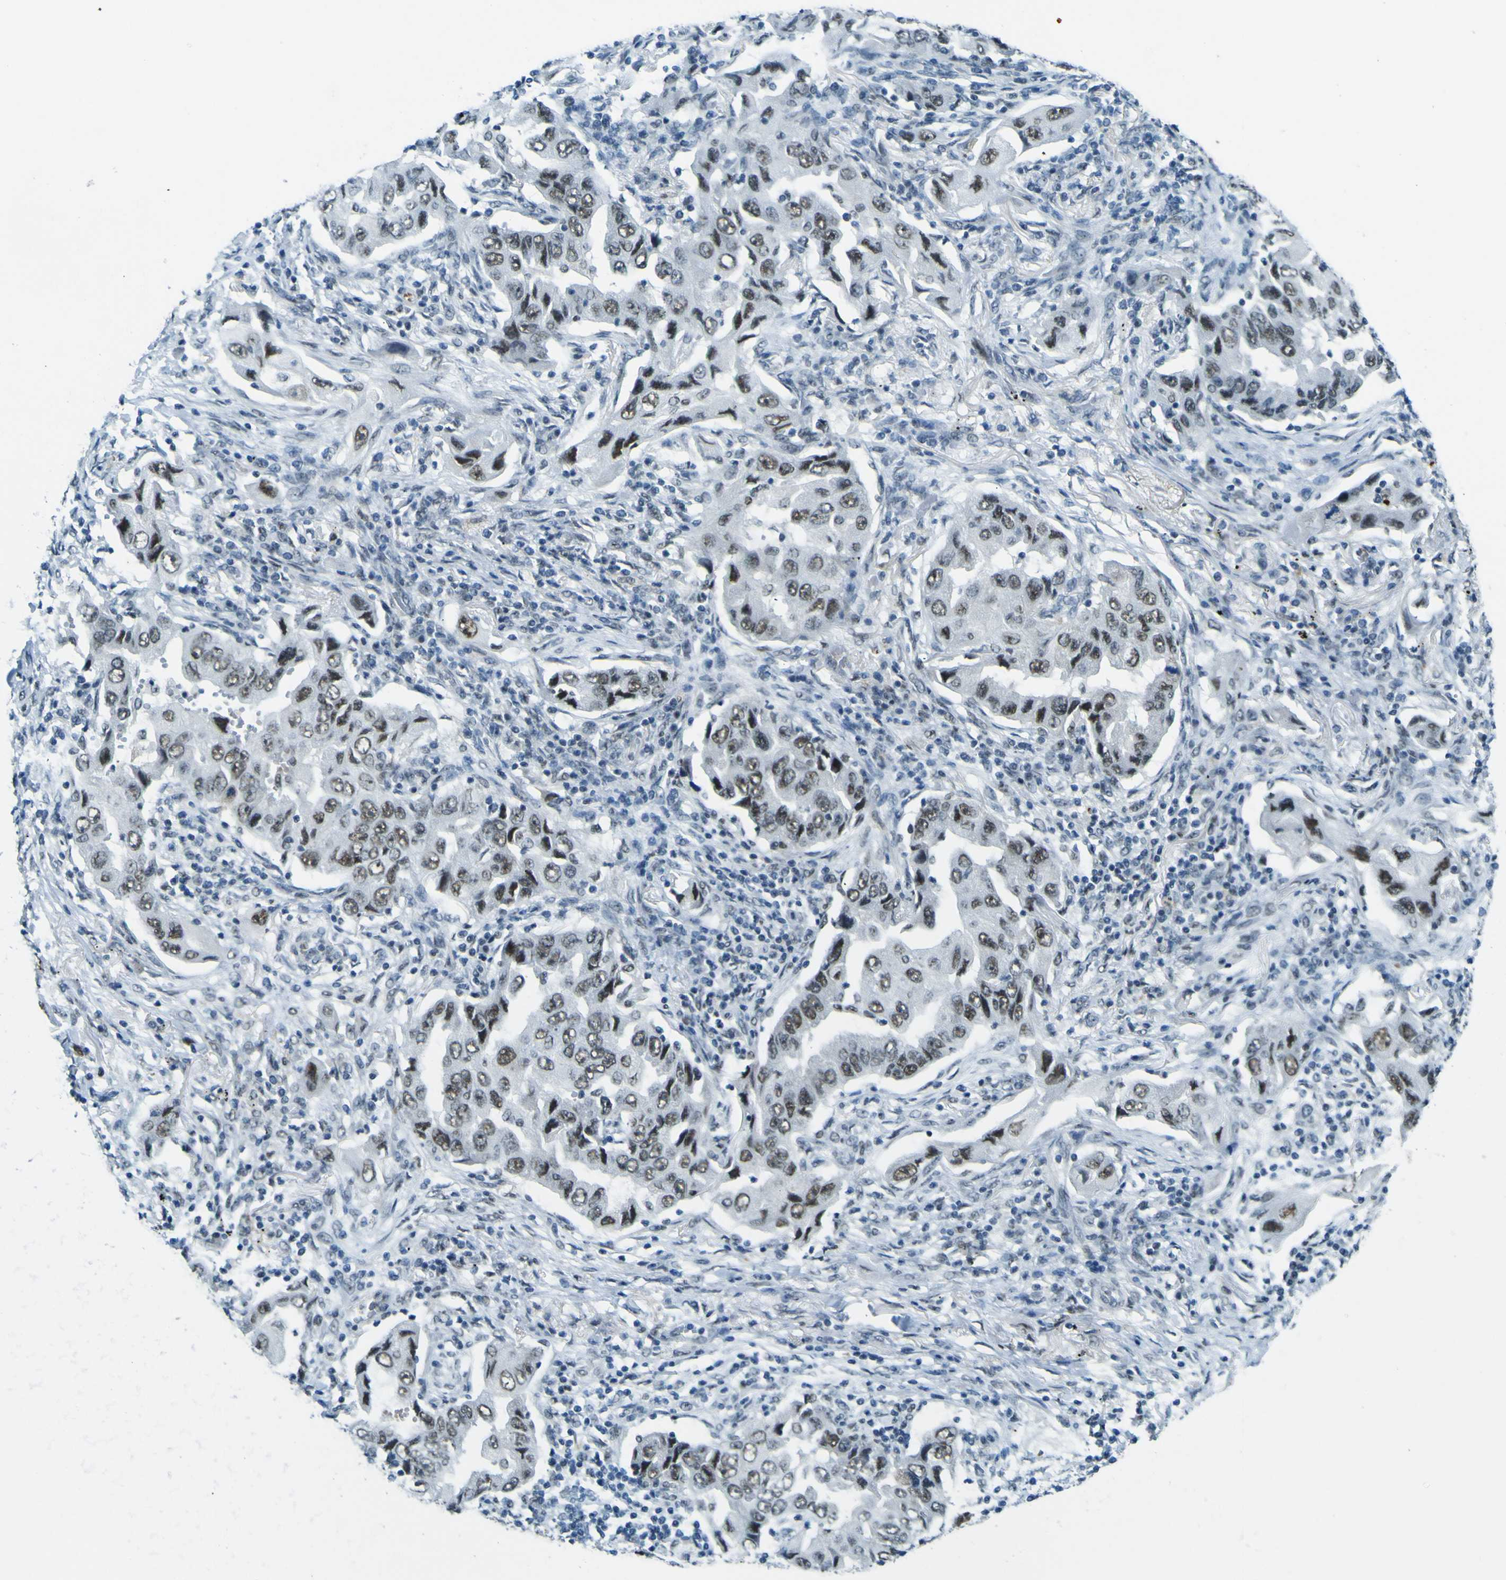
{"staining": {"intensity": "moderate", "quantity": ">75%", "location": "nuclear"}, "tissue": "lung cancer", "cell_type": "Tumor cells", "image_type": "cancer", "snomed": [{"axis": "morphology", "description": "Adenocarcinoma, NOS"}, {"axis": "topography", "description": "Lung"}], "caption": "Tumor cells show medium levels of moderate nuclear positivity in approximately >75% of cells in lung cancer.", "gene": "CEBPG", "patient": {"sex": "female", "age": 65}}